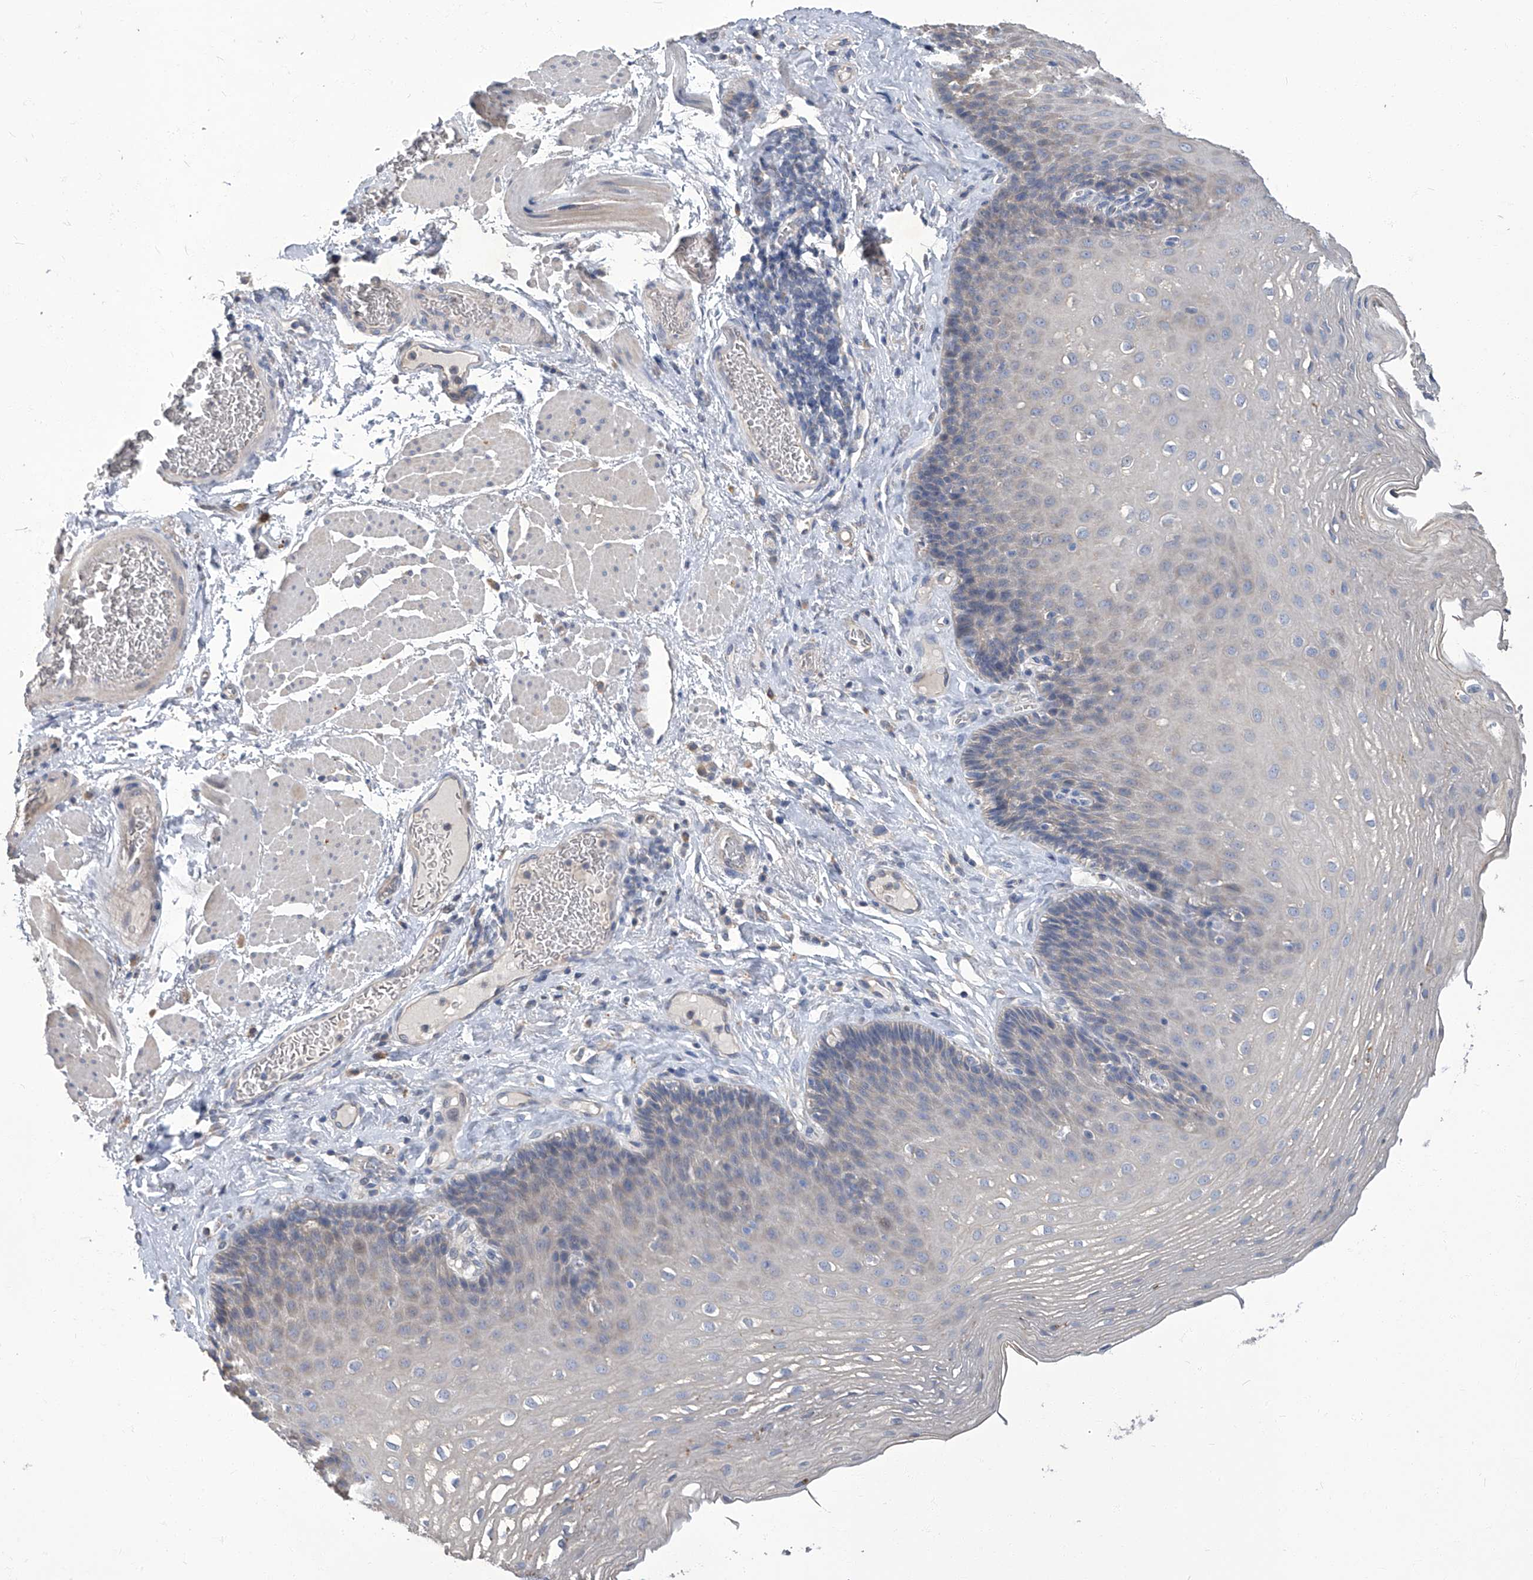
{"staining": {"intensity": "negative", "quantity": "none", "location": "none"}, "tissue": "esophagus", "cell_type": "Squamous epithelial cells", "image_type": "normal", "snomed": [{"axis": "morphology", "description": "Normal tissue, NOS"}, {"axis": "topography", "description": "Esophagus"}], "caption": "This is a photomicrograph of immunohistochemistry staining of normal esophagus, which shows no positivity in squamous epithelial cells. The staining was performed using DAB (3,3'-diaminobenzidine) to visualize the protein expression in brown, while the nuclei were stained in blue with hematoxylin (Magnification: 20x).", "gene": "TGFBR1", "patient": {"sex": "female", "age": 66}}